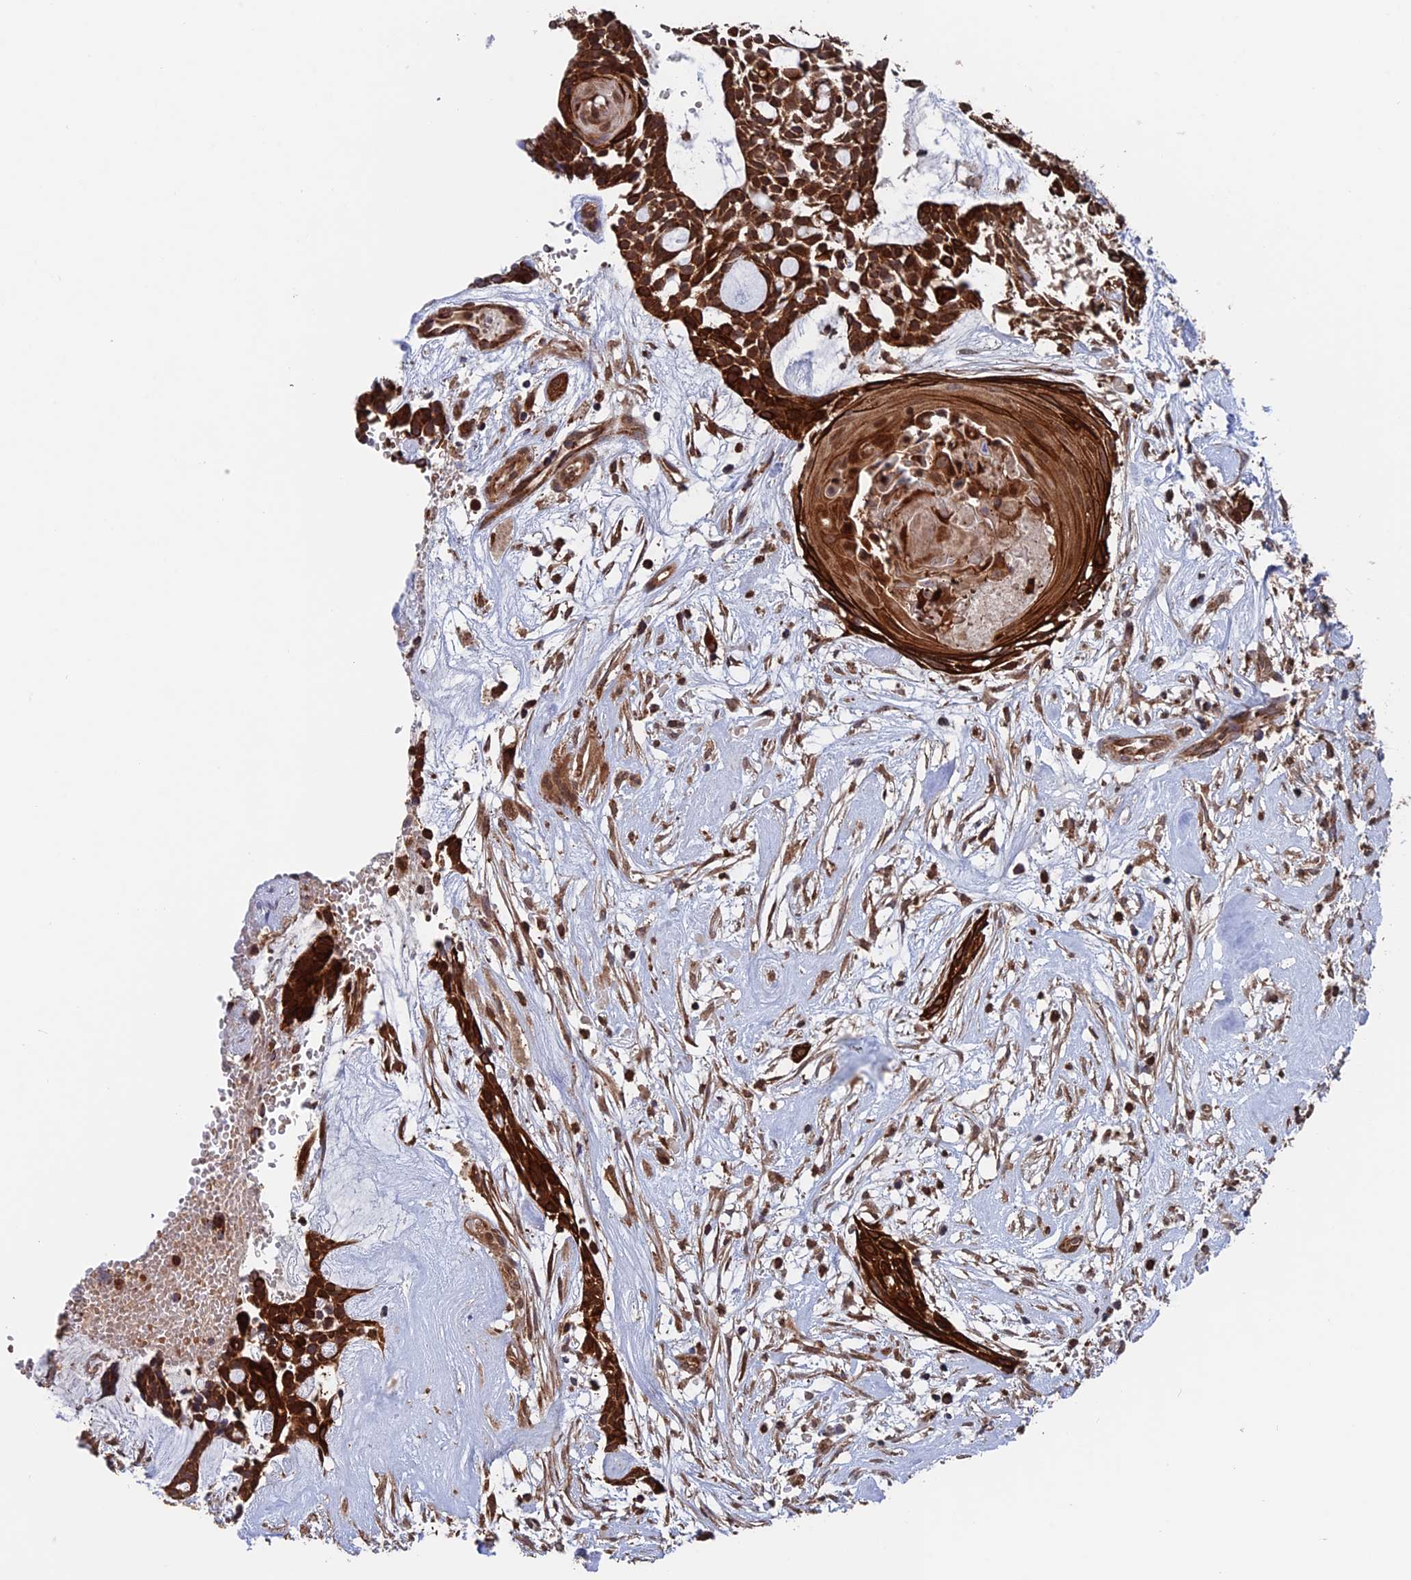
{"staining": {"intensity": "strong", "quantity": ">75%", "location": "cytoplasmic/membranous"}, "tissue": "head and neck cancer", "cell_type": "Tumor cells", "image_type": "cancer", "snomed": [{"axis": "morphology", "description": "Adenocarcinoma, NOS"}, {"axis": "topography", "description": "Subcutis"}, {"axis": "topography", "description": "Head-Neck"}], "caption": "Immunohistochemistry staining of head and neck adenocarcinoma, which displays high levels of strong cytoplasmic/membranous positivity in approximately >75% of tumor cells indicating strong cytoplasmic/membranous protein expression. The staining was performed using DAB (brown) for protein detection and nuclei were counterstained in hematoxylin (blue).", "gene": "DTYMK", "patient": {"sex": "female", "age": 73}}